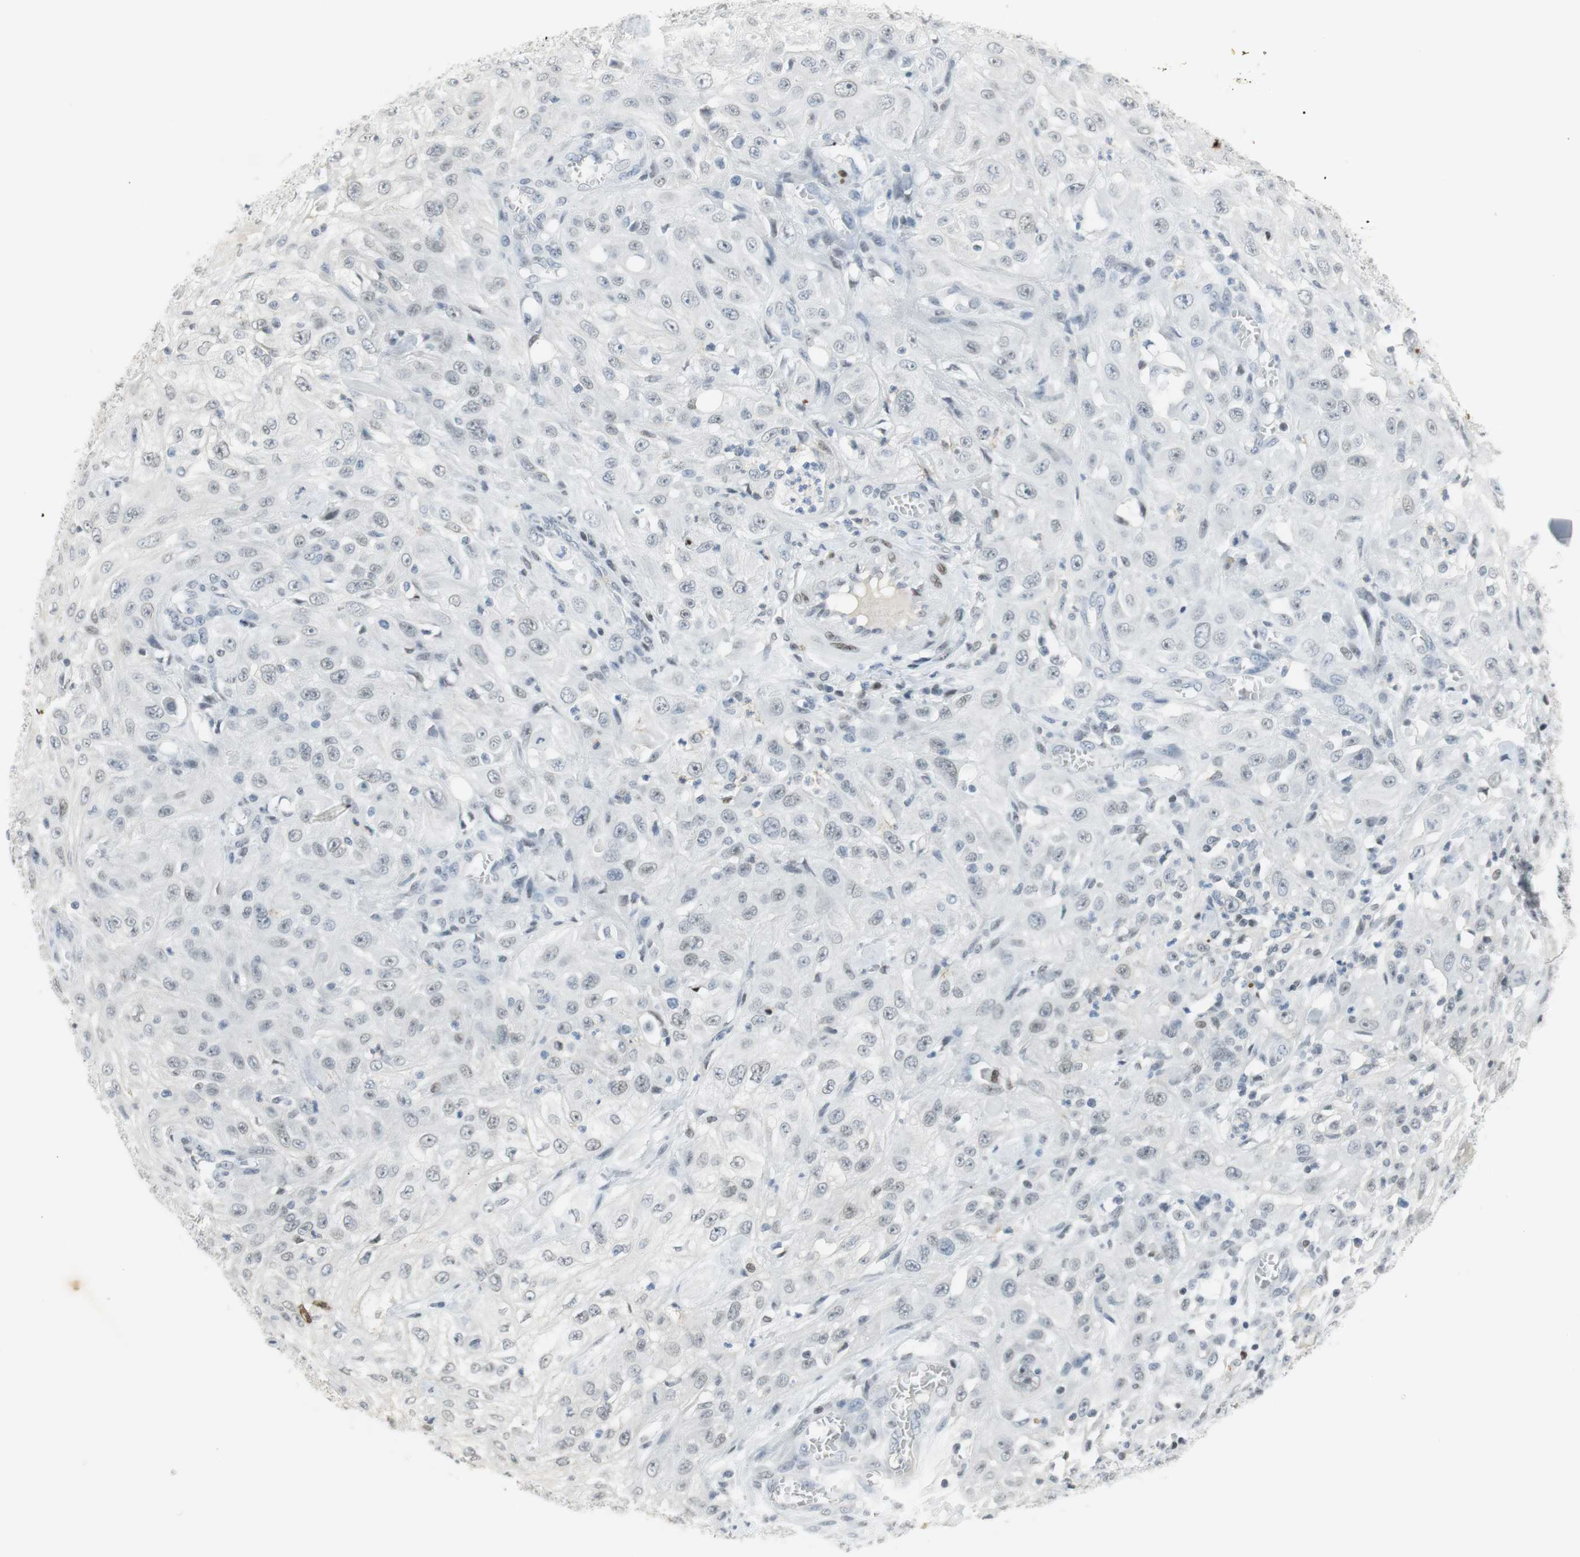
{"staining": {"intensity": "negative", "quantity": "none", "location": "none"}, "tissue": "skin cancer", "cell_type": "Tumor cells", "image_type": "cancer", "snomed": [{"axis": "morphology", "description": "Squamous cell carcinoma, NOS"}, {"axis": "morphology", "description": "Squamous cell carcinoma, metastatic, NOS"}, {"axis": "topography", "description": "Skin"}, {"axis": "topography", "description": "Lymph node"}], "caption": "IHC micrograph of skin metastatic squamous cell carcinoma stained for a protein (brown), which displays no expression in tumor cells.", "gene": "BMI1", "patient": {"sex": "male", "age": 75}}